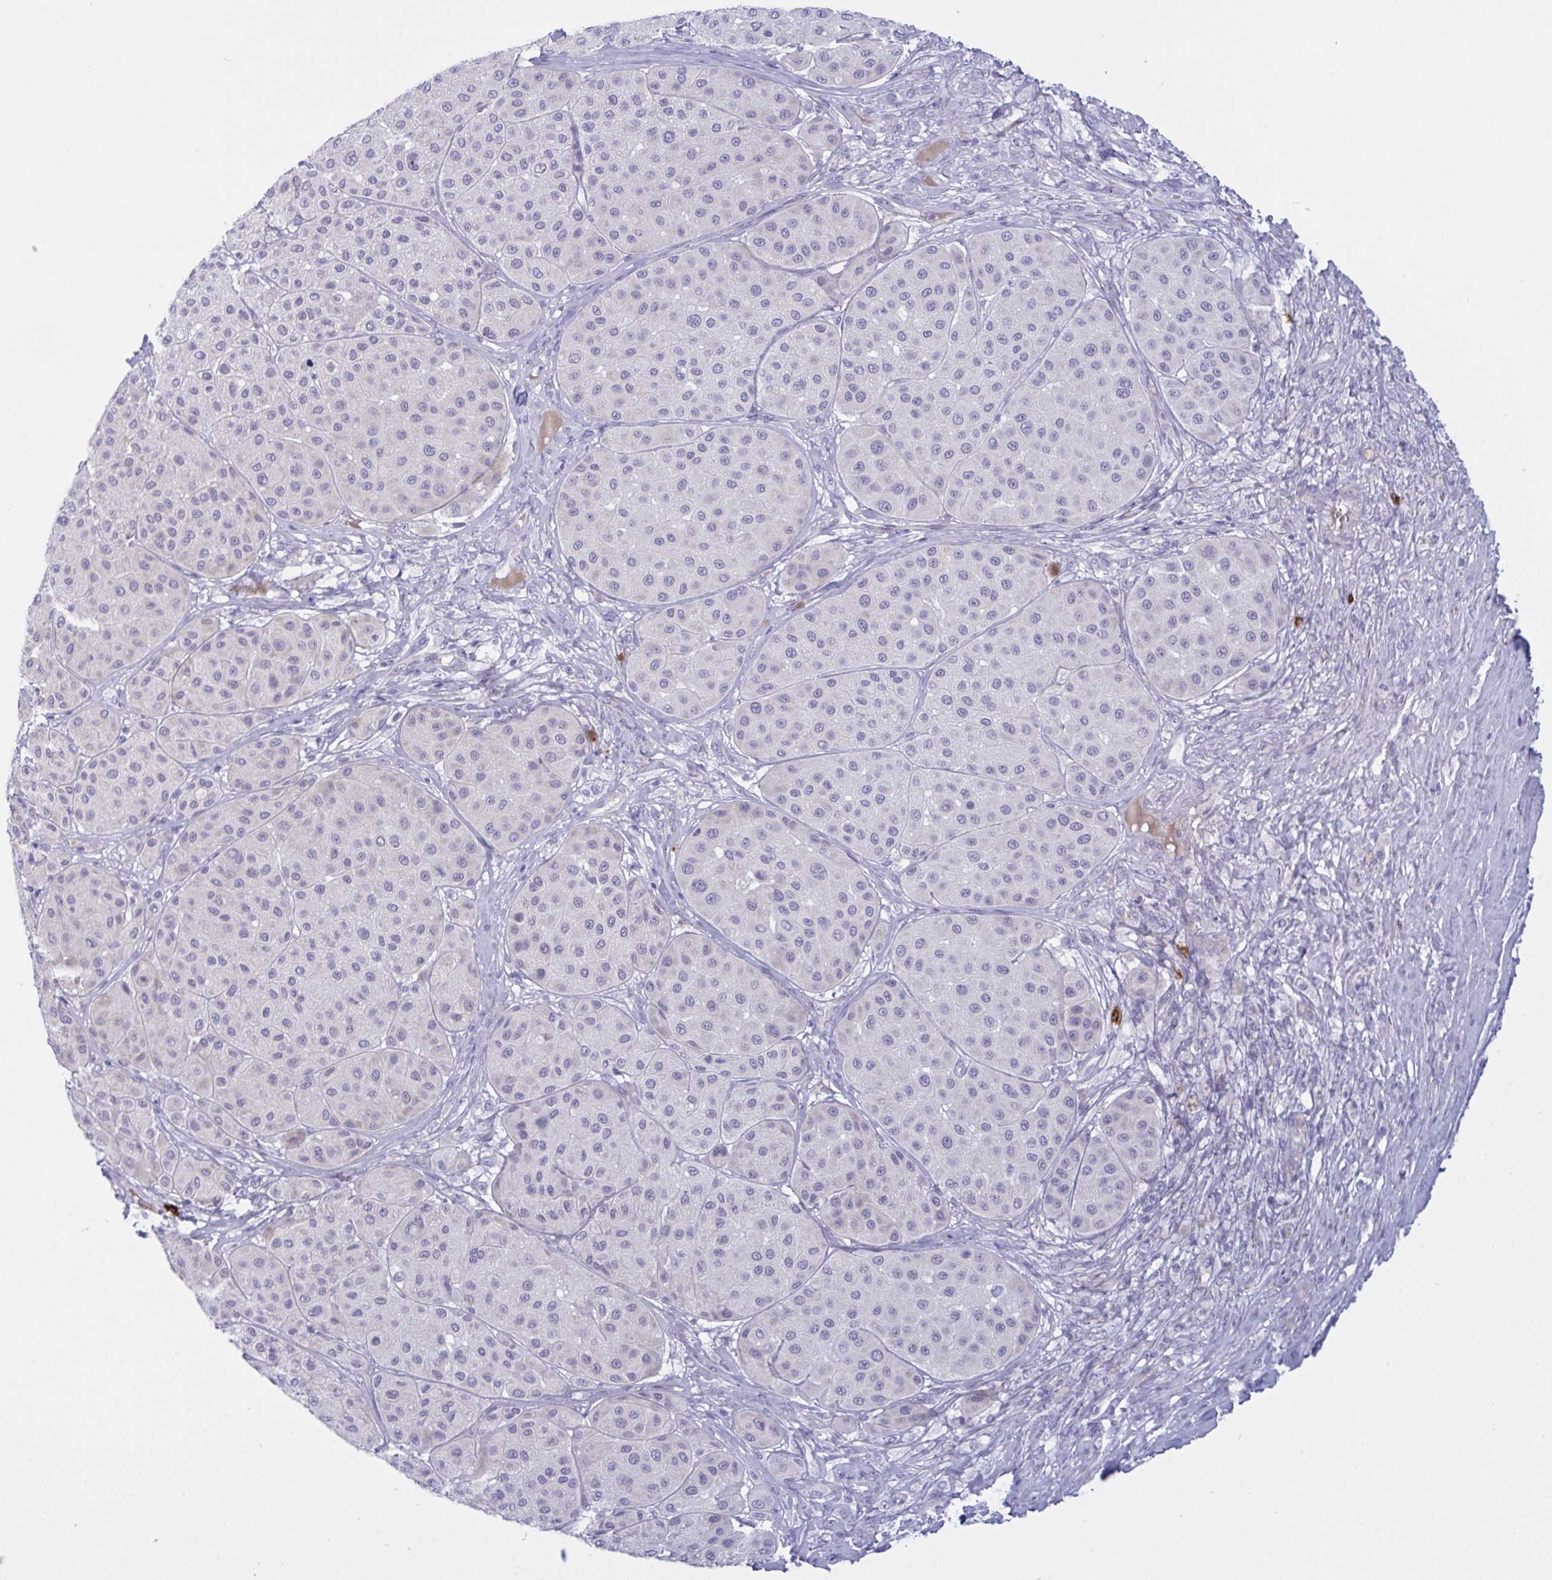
{"staining": {"intensity": "weak", "quantity": "<25%", "location": "cytoplasmic/membranous"}, "tissue": "melanoma", "cell_type": "Tumor cells", "image_type": "cancer", "snomed": [{"axis": "morphology", "description": "Malignant melanoma, Metastatic site"}, {"axis": "topography", "description": "Smooth muscle"}], "caption": "Tumor cells are negative for protein expression in human malignant melanoma (metastatic site).", "gene": "ZNF684", "patient": {"sex": "male", "age": 41}}